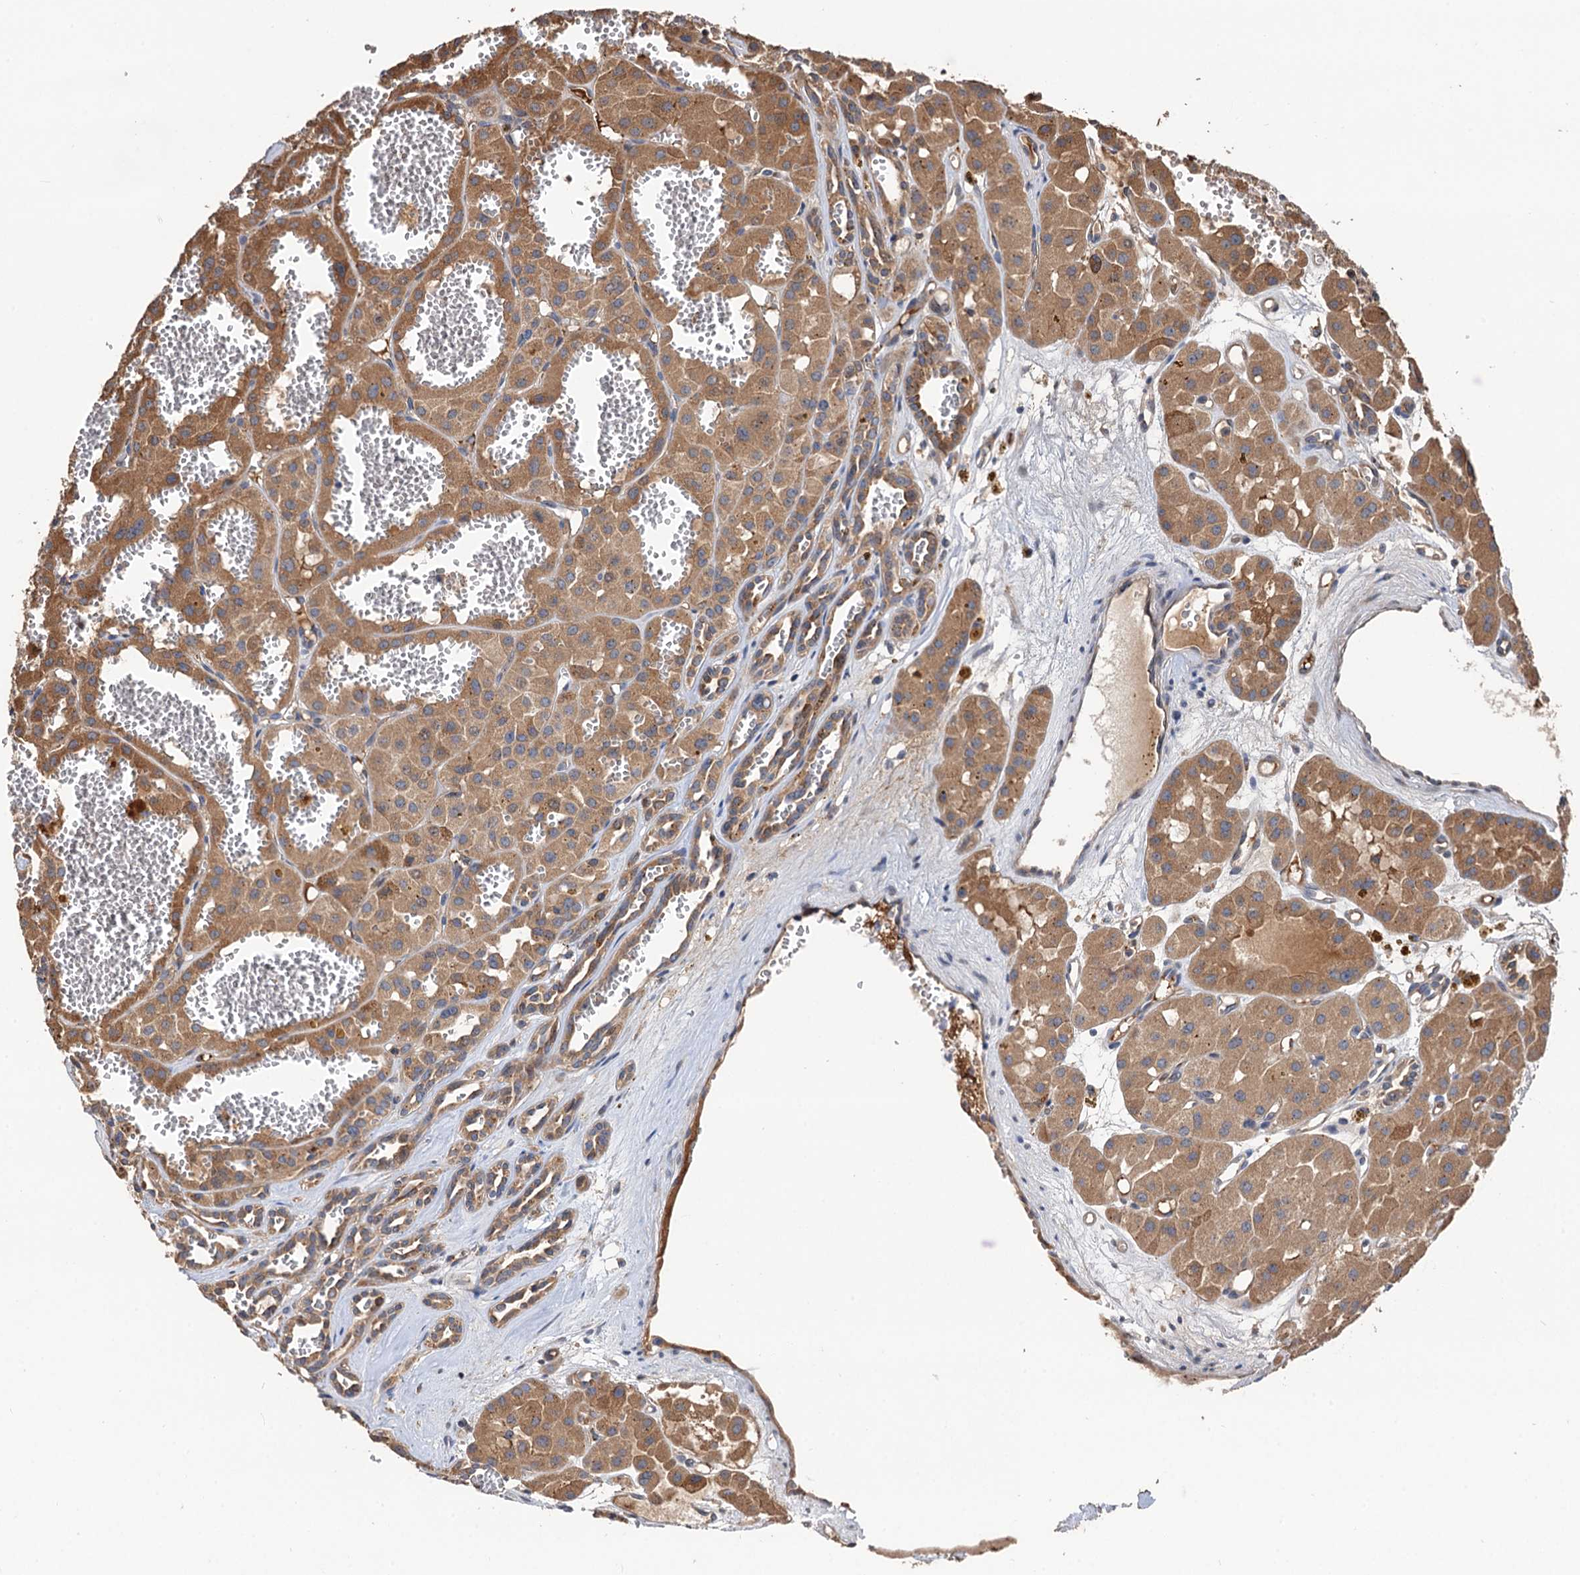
{"staining": {"intensity": "moderate", "quantity": ">75%", "location": "cytoplasmic/membranous"}, "tissue": "renal cancer", "cell_type": "Tumor cells", "image_type": "cancer", "snomed": [{"axis": "morphology", "description": "Carcinoma, NOS"}, {"axis": "topography", "description": "Kidney"}], "caption": "Brown immunohistochemical staining in human renal cancer (carcinoma) exhibits moderate cytoplasmic/membranous positivity in about >75% of tumor cells. (DAB IHC, brown staining for protein, blue staining for nuclei).", "gene": "DEXI", "patient": {"sex": "female", "age": 75}}